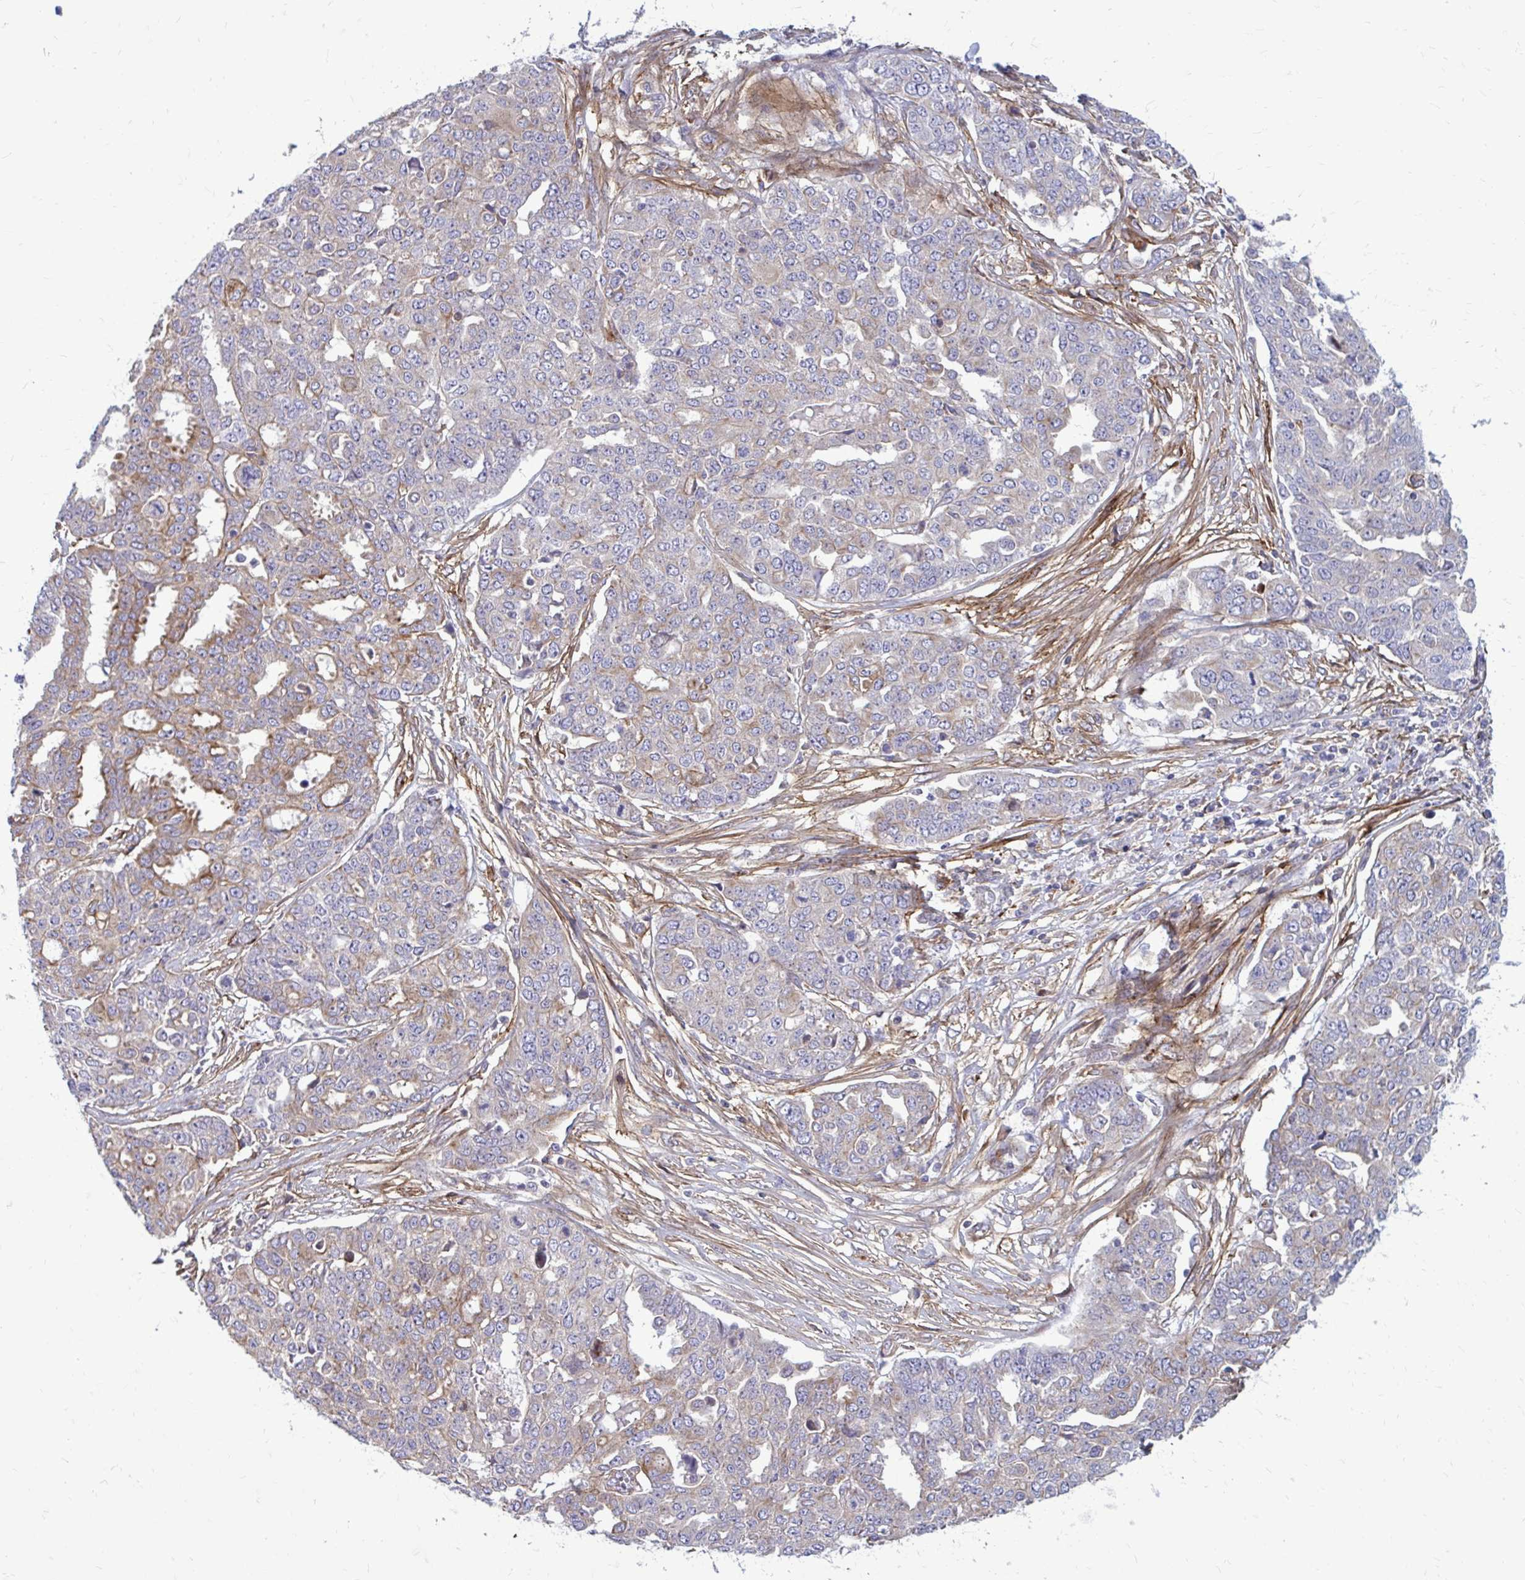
{"staining": {"intensity": "weak", "quantity": "<25%", "location": "cytoplasmic/membranous"}, "tissue": "ovarian cancer", "cell_type": "Tumor cells", "image_type": "cancer", "snomed": [{"axis": "morphology", "description": "Cystadenocarcinoma, serous, NOS"}, {"axis": "topography", "description": "Soft tissue"}, {"axis": "topography", "description": "Ovary"}], "caption": "Ovarian cancer (serous cystadenocarcinoma) was stained to show a protein in brown. There is no significant positivity in tumor cells. (IHC, brightfield microscopy, high magnification).", "gene": "FAP", "patient": {"sex": "female", "age": 57}}